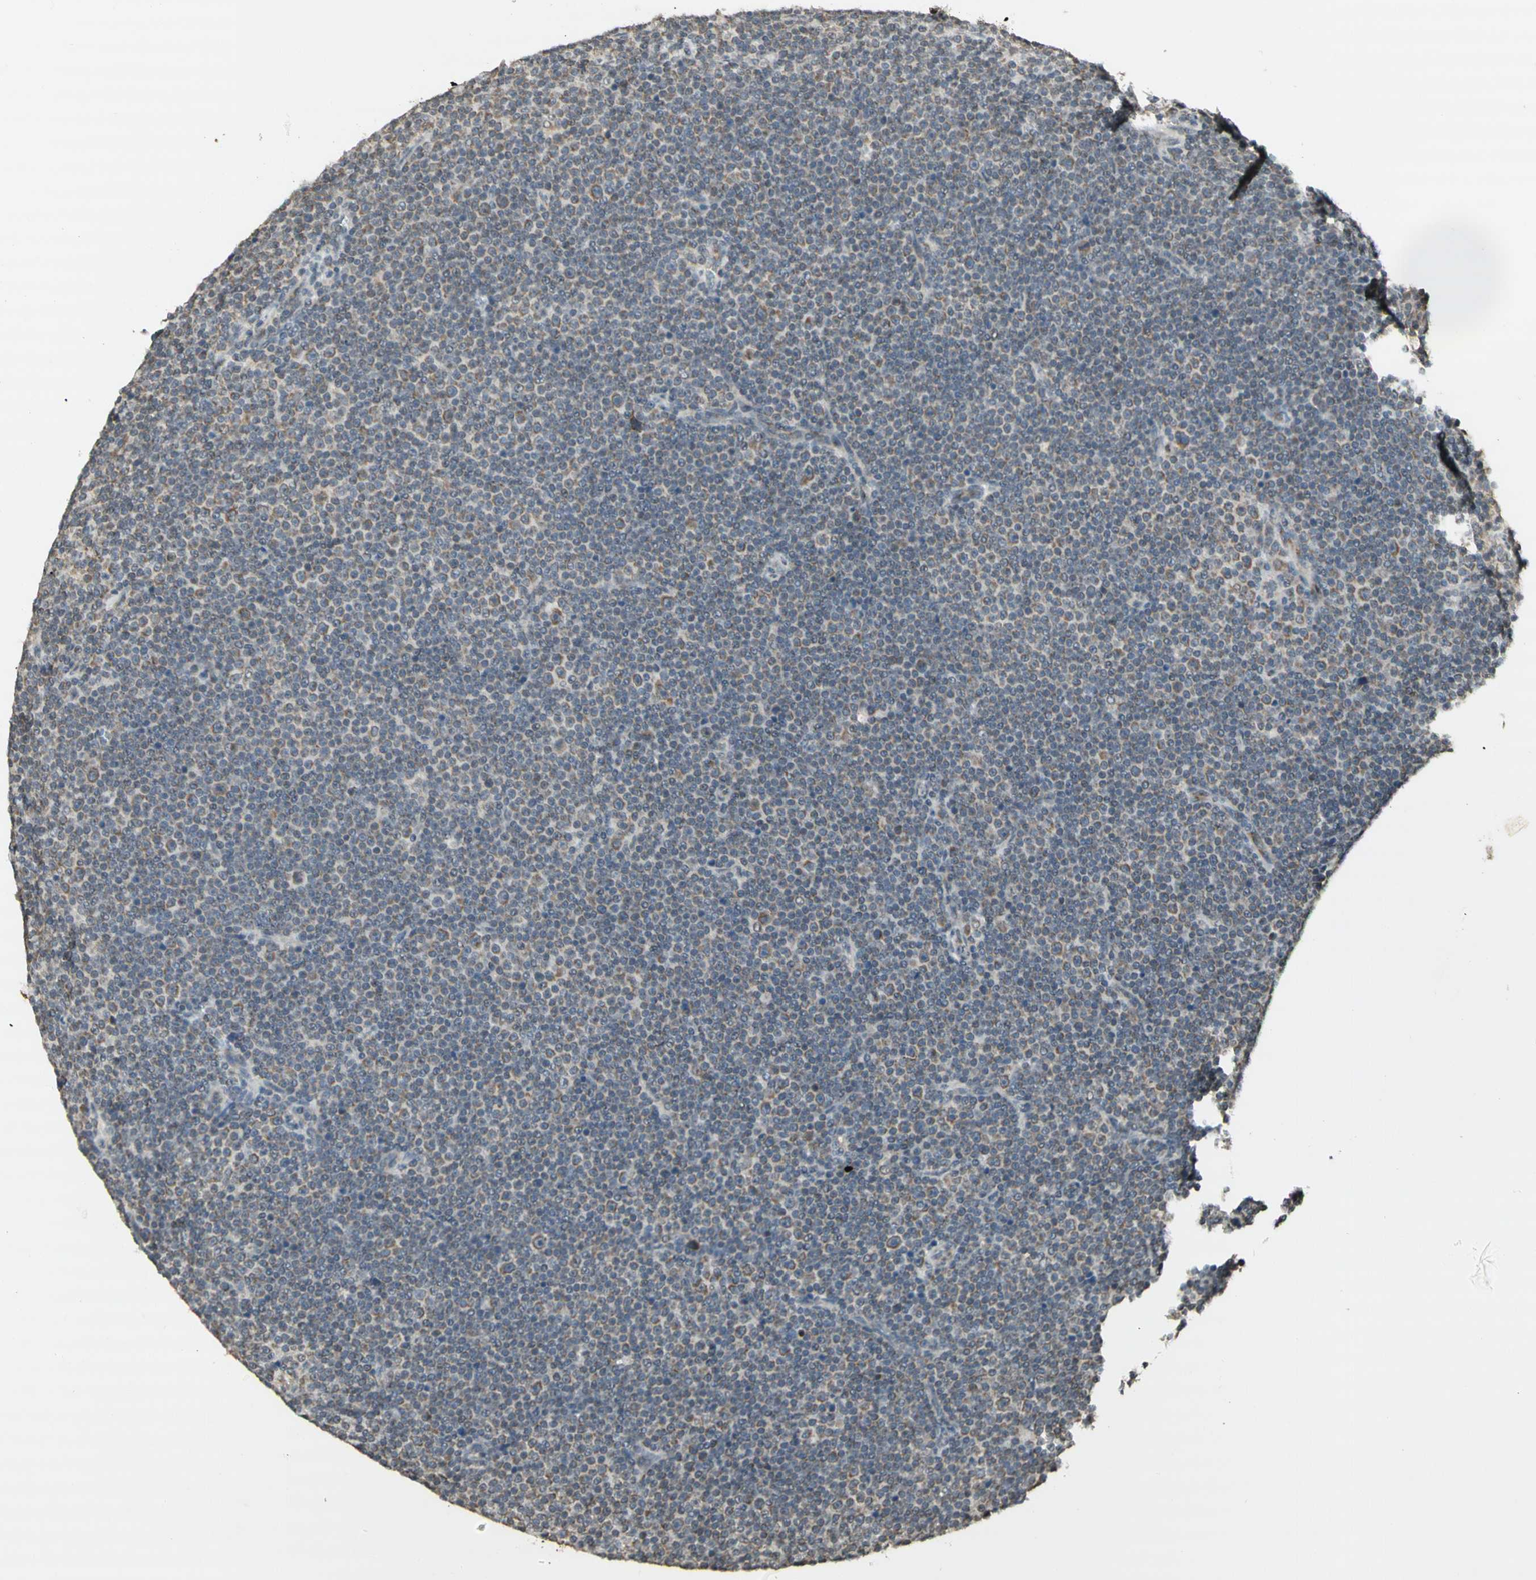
{"staining": {"intensity": "moderate", "quantity": "<25%", "location": "cytoplasmic/membranous"}, "tissue": "lymphoma", "cell_type": "Tumor cells", "image_type": "cancer", "snomed": [{"axis": "morphology", "description": "Malignant lymphoma, non-Hodgkin's type, Low grade"}, {"axis": "topography", "description": "Lymph node"}], "caption": "Lymphoma tissue shows moderate cytoplasmic/membranous staining in approximately <25% of tumor cells, visualized by immunohistochemistry.", "gene": "CCNI", "patient": {"sex": "female", "age": 67}}